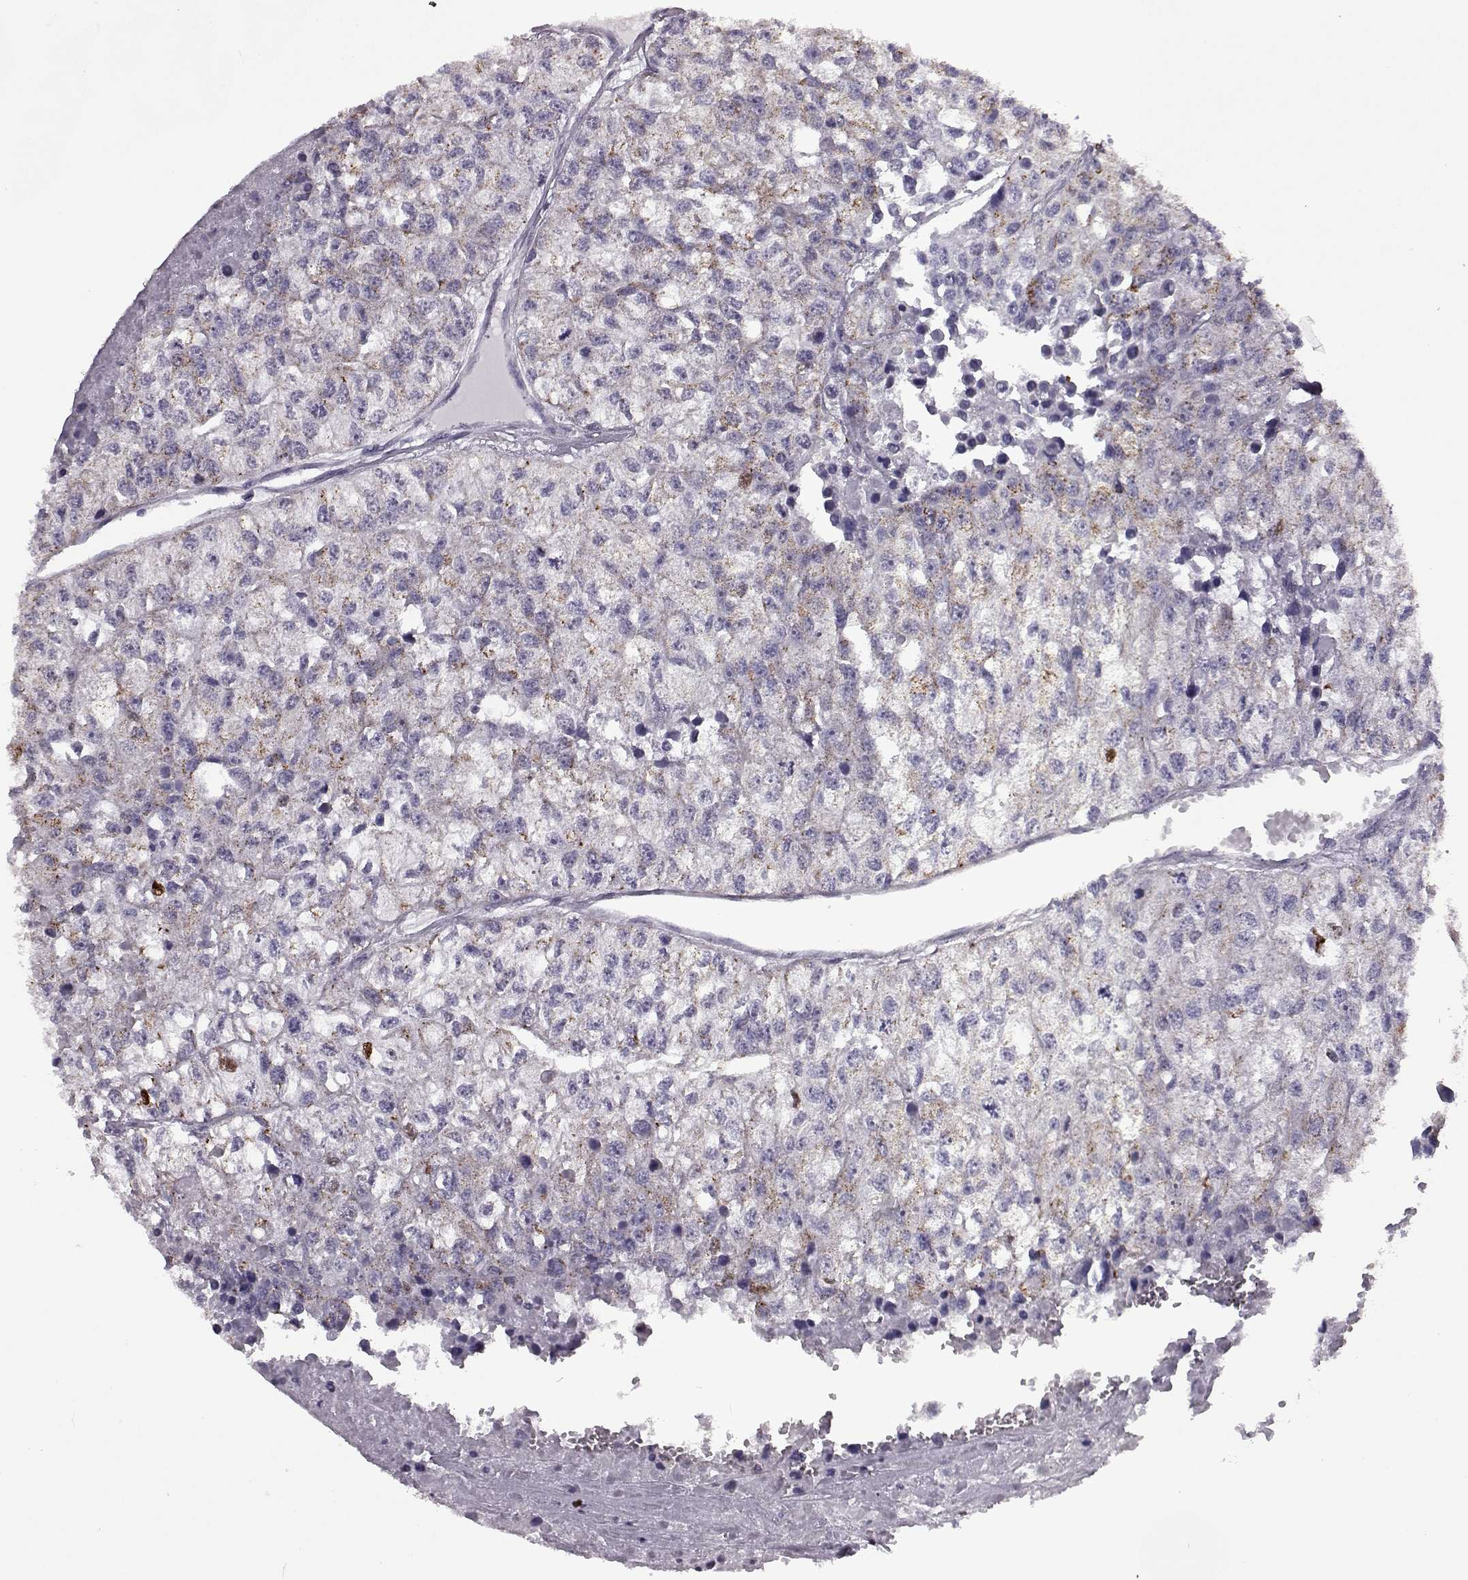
{"staining": {"intensity": "moderate", "quantity": ">75%", "location": "cytoplasmic/membranous"}, "tissue": "renal cancer", "cell_type": "Tumor cells", "image_type": "cancer", "snomed": [{"axis": "morphology", "description": "Adenocarcinoma, NOS"}, {"axis": "topography", "description": "Kidney"}], "caption": "Human renal adenocarcinoma stained for a protein (brown) reveals moderate cytoplasmic/membranous positive staining in about >75% of tumor cells.", "gene": "PRR9", "patient": {"sex": "male", "age": 56}}